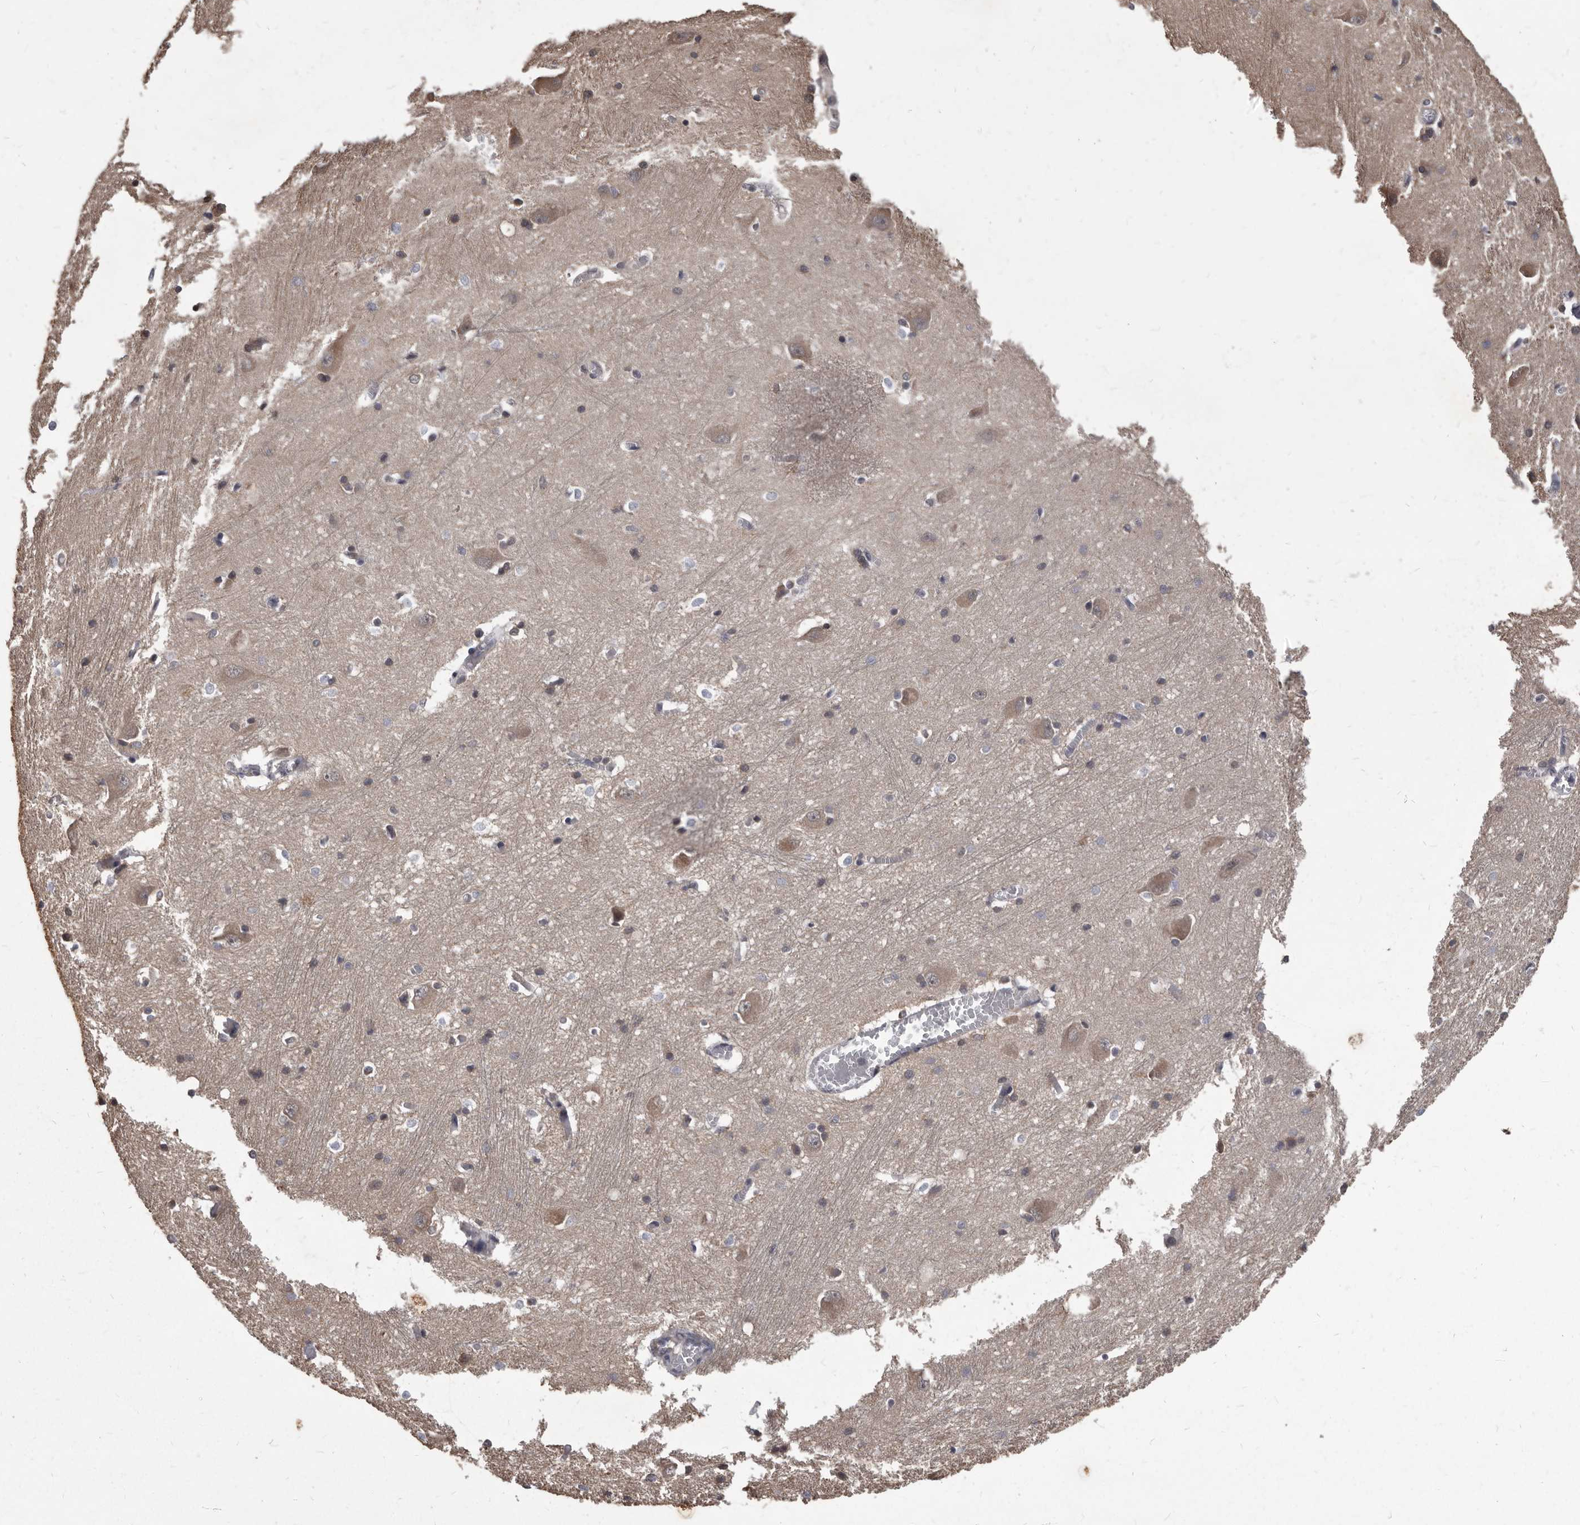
{"staining": {"intensity": "weak", "quantity": "<25%", "location": "cytoplasmic/membranous"}, "tissue": "caudate", "cell_type": "Glial cells", "image_type": "normal", "snomed": [{"axis": "morphology", "description": "Normal tissue, NOS"}, {"axis": "topography", "description": "Lateral ventricle wall"}], "caption": "Immunohistochemical staining of benign caudate displays no significant staining in glial cells. The staining is performed using DAB (3,3'-diaminobenzidine) brown chromogen with nuclei counter-stained in using hematoxylin.", "gene": "ADAMTS20", "patient": {"sex": "male", "age": 37}}